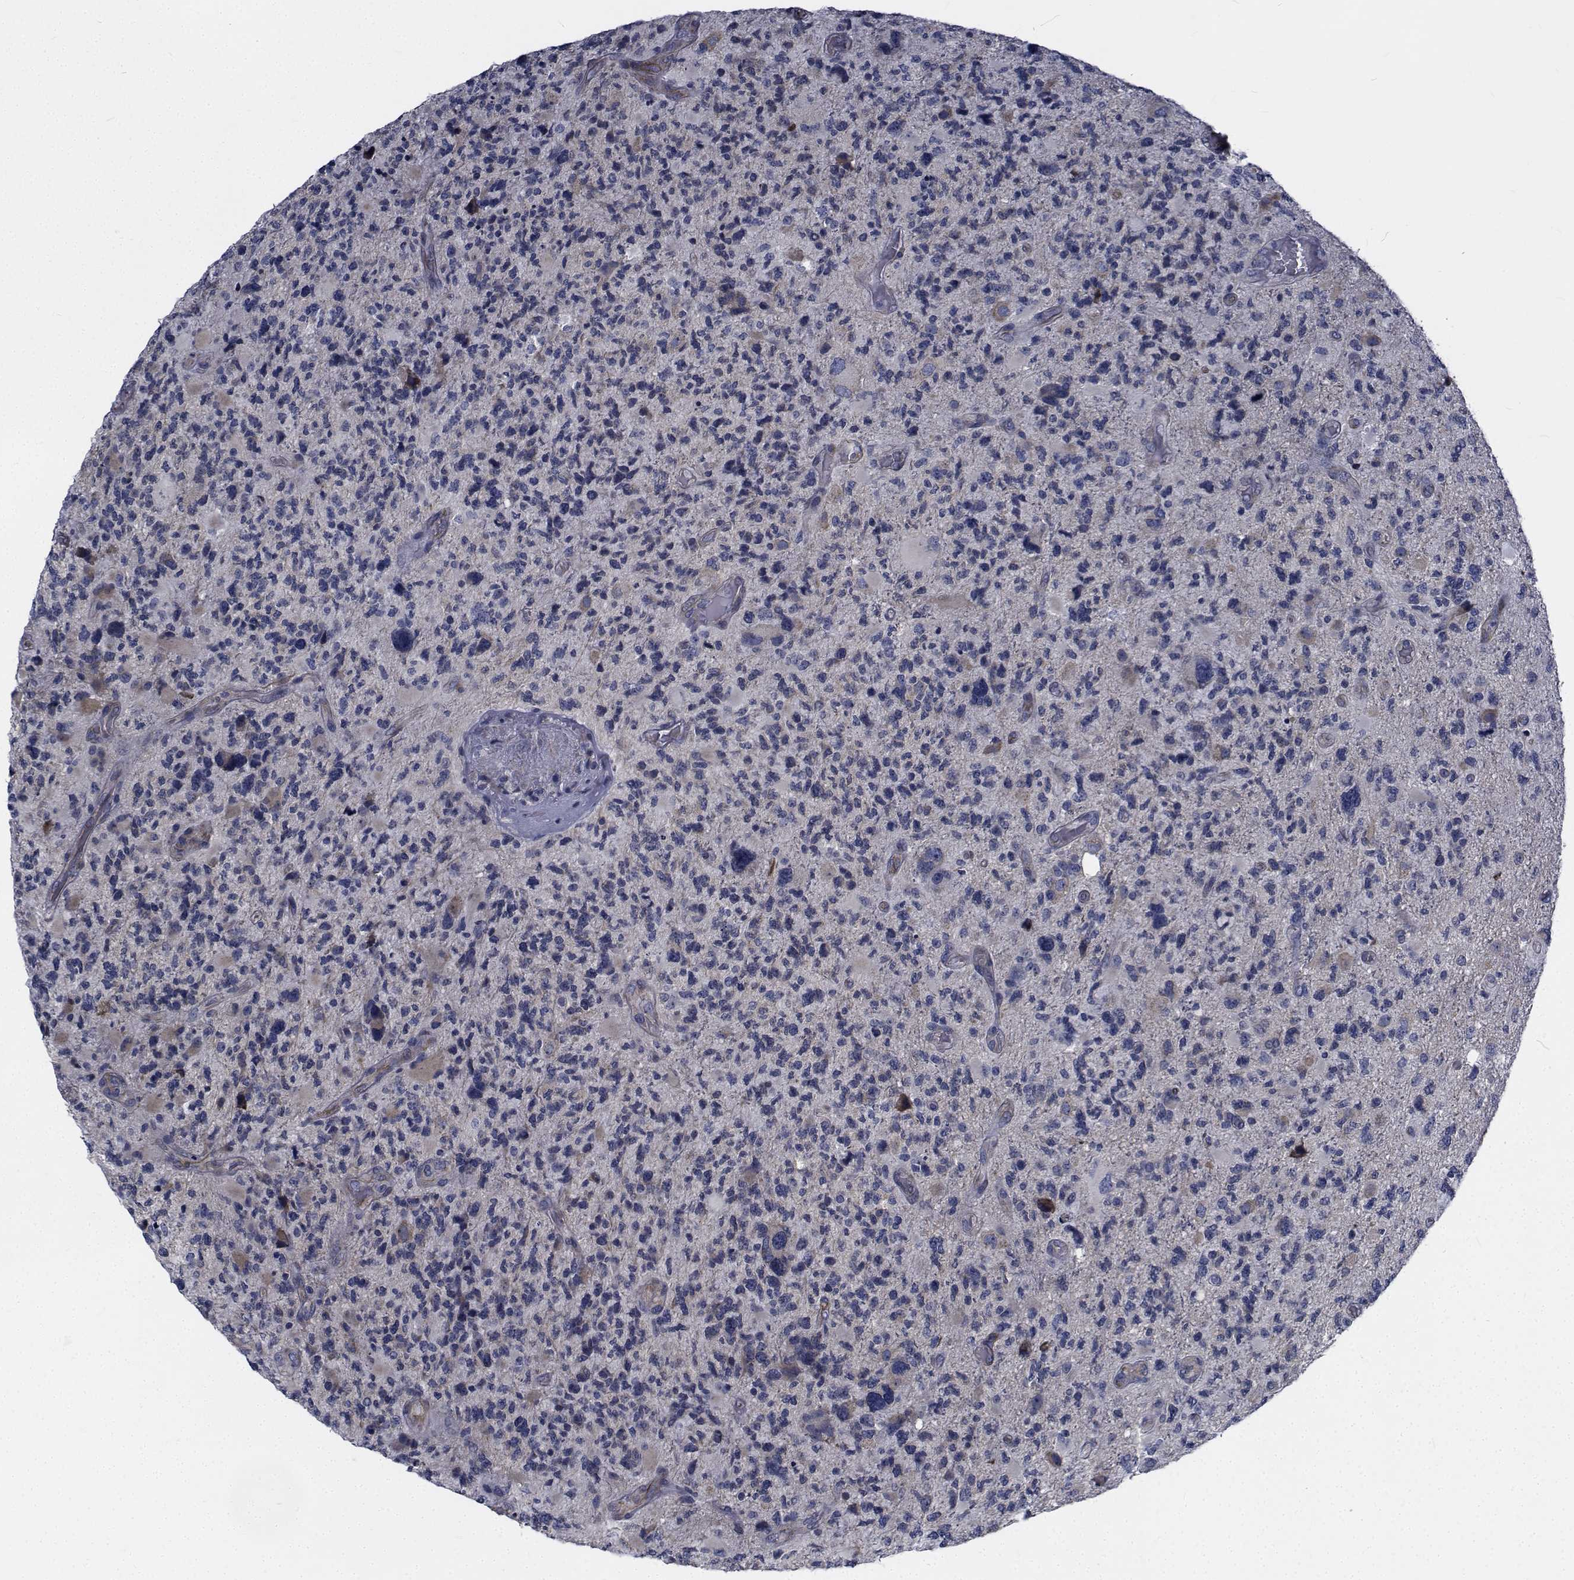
{"staining": {"intensity": "negative", "quantity": "none", "location": "none"}, "tissue": "glioma", "cell_type": "Tumor cells", "image_type": "cancer", "snomed": [{"axis": "morphology", "description": "Glioma, malignant, High grade"}, {"axis": "topography", "description": "Brain"}], "caption": "DAB (3,3'-diaminobenzidine) immunohistochemical staining of human malignant glioma (high-grade) shows no significant expression in tumor cells. Brightfield microscopy of immunohistochemistry (IHC) stained with DAB (3,3'-diaminobenzidine) (brown) and hematoxylin (blue), captured at high magnification.", "gene": "TTBK1", "patient": {"sex": "female", "age": 71}}